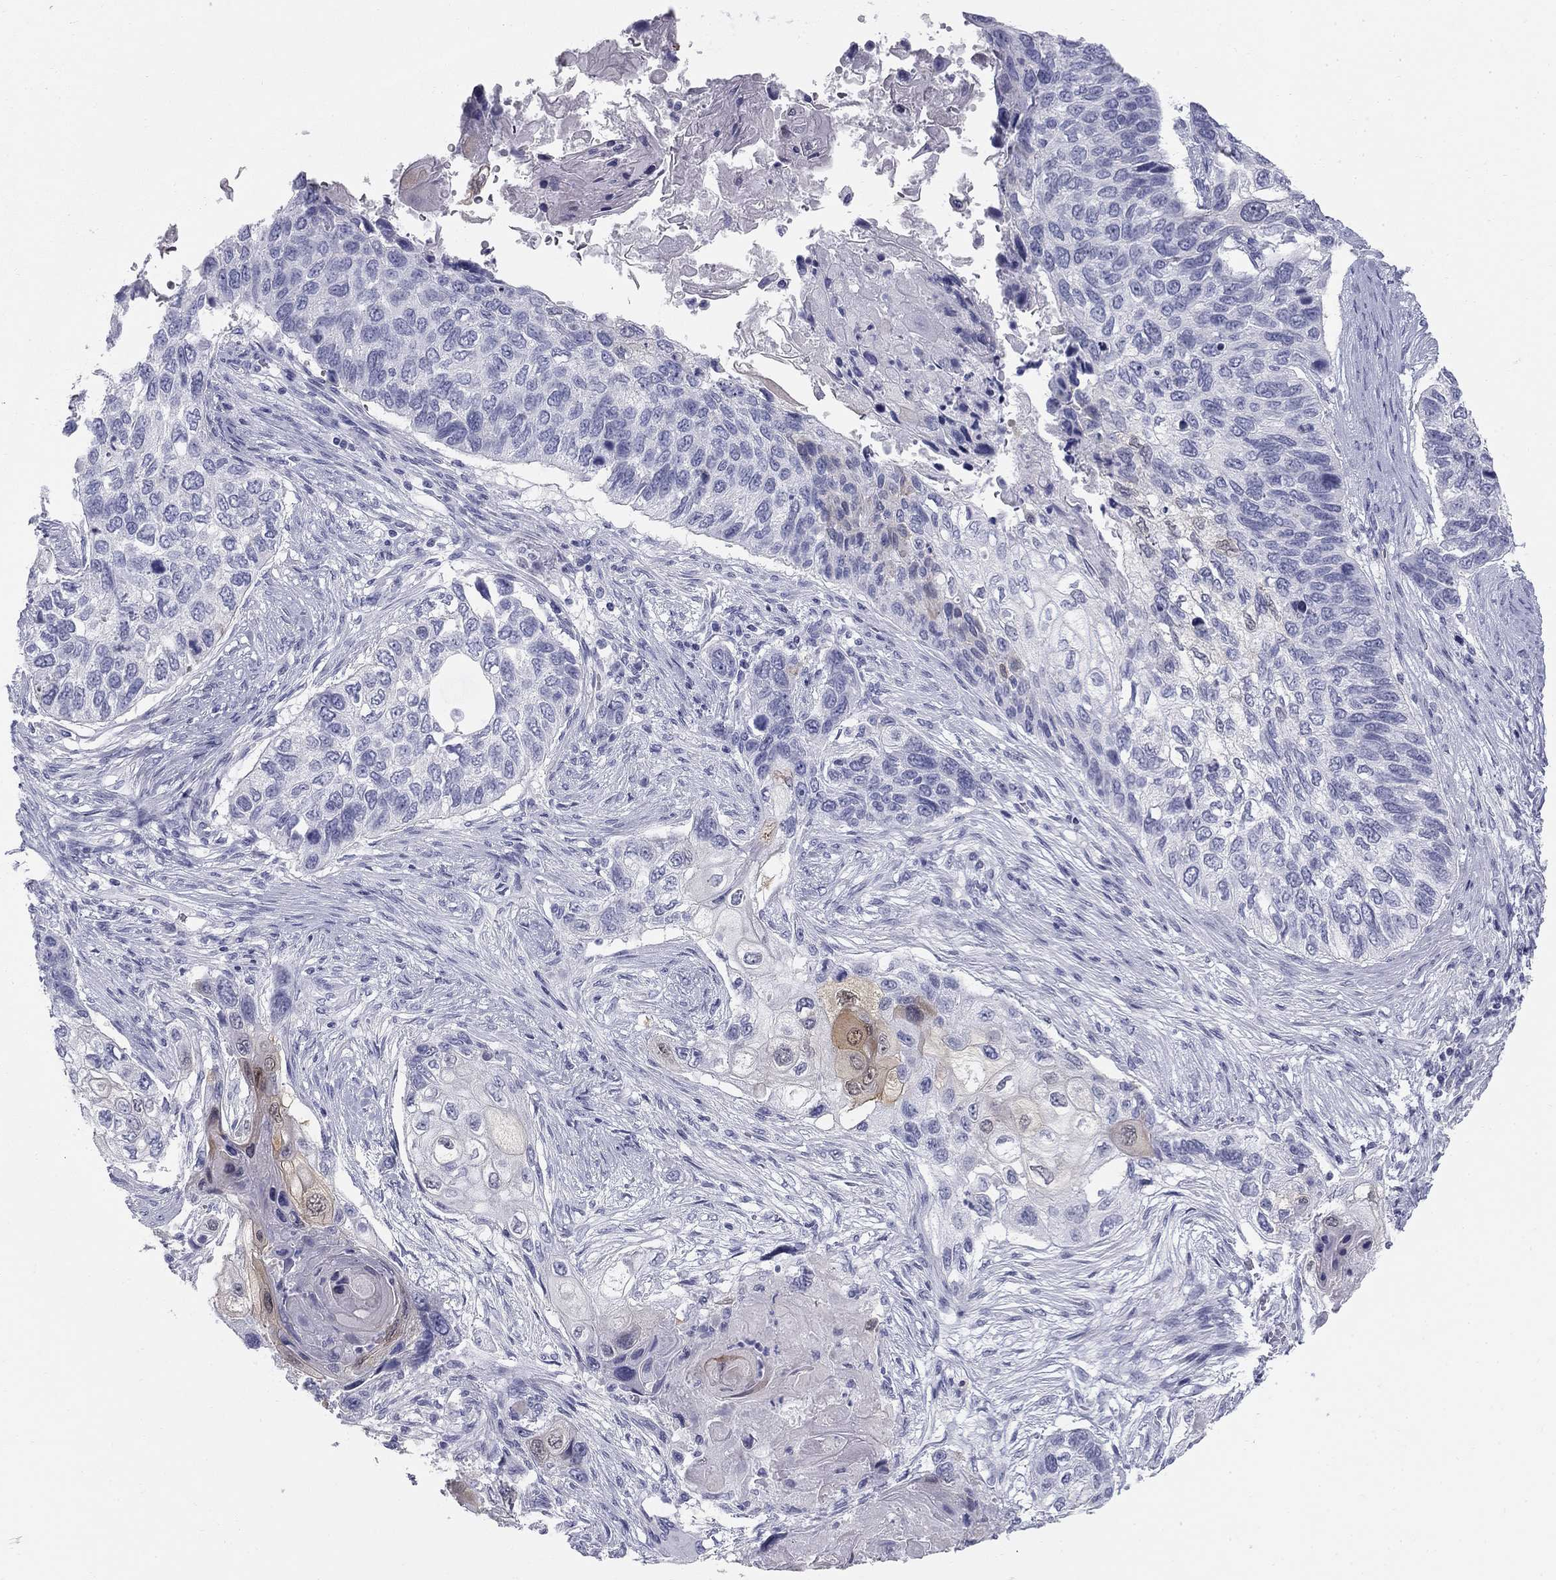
{"staining": {"intensity": "moderate", "quantity": "<25%", "location": "cytoplasmic/membranous"}, "tissue": "lung cancer", "cell_type": "Tumor cells", "image_type": "cancer", "snomed": [{"axis": "morphology", "description": "Normal tissue, NOS"}, {"axis": "morphology", "description": "Squamous cell carcinoma, NOS"}, {"axis": "topography", "description": "Bronchus"}, {"axis": "topography", "description": "Lung"}], "caption": "The immunohistochemical stain labels moderate cytoplasmic/membranous expression in tumor cells of lung cancer tissue.", "gene": "SULT2B1", "patient": {"sex": "male", "age": 69}}